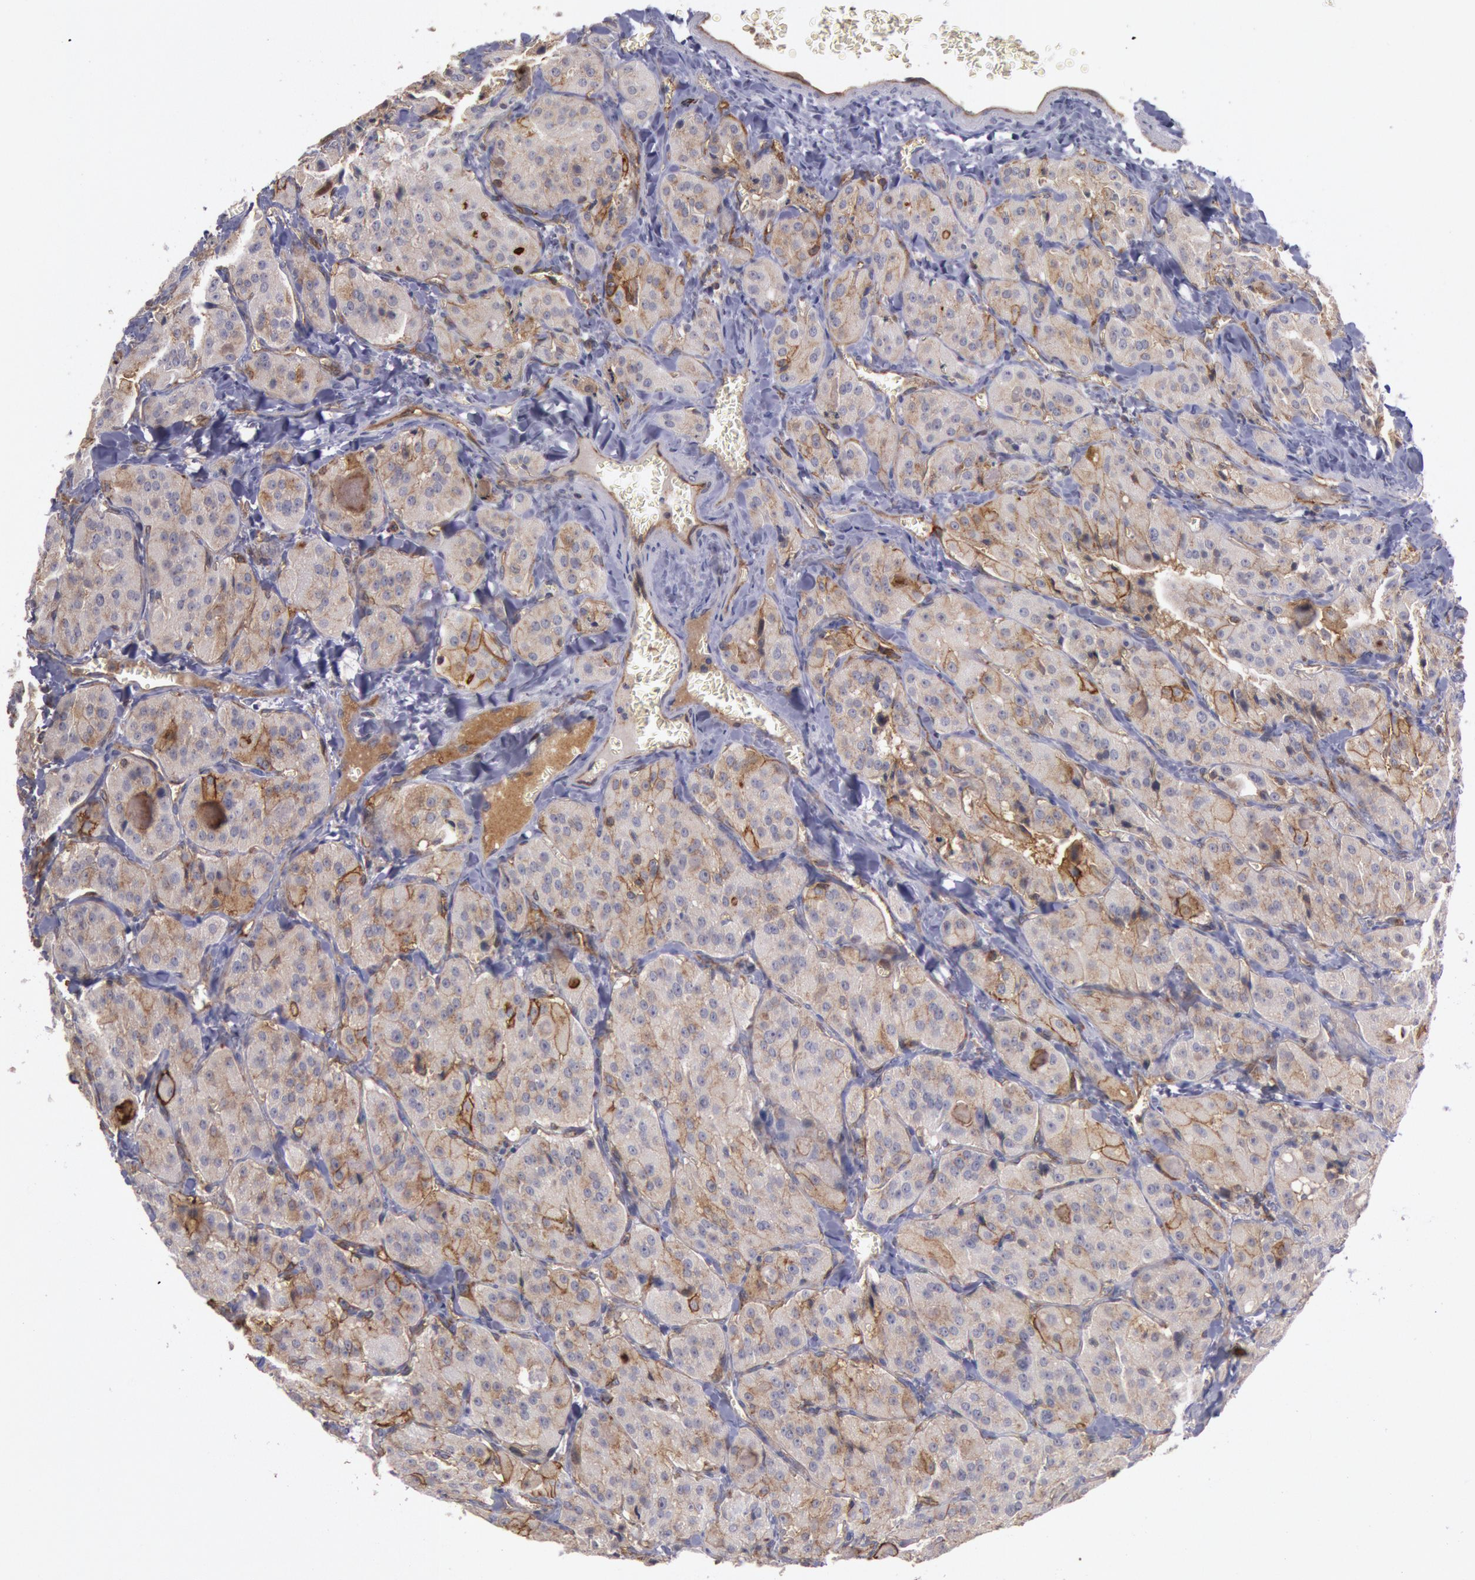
{"staining": {"intensity": "strong", "quantity": ">75%", "location": "cytoplasmic/membranous"}, "tissue": "thyroid cancer", "cell_type": "Tumor cells", "image_type": "cancer", "snomed": [{"axis": "morphology", "description": "Carcinoma, NOS"}, {"axis": "topography", "description": "Thyroid gland"}], "caption": "Strong cytoplasmic/membranous staining for a protein is appreciated in about >75% of tumor cells of thyroid carcinoma using immunohistochemistry (IHC).", "gene": "TRIB2", "patient": {"sex": "male", "age": 76}}